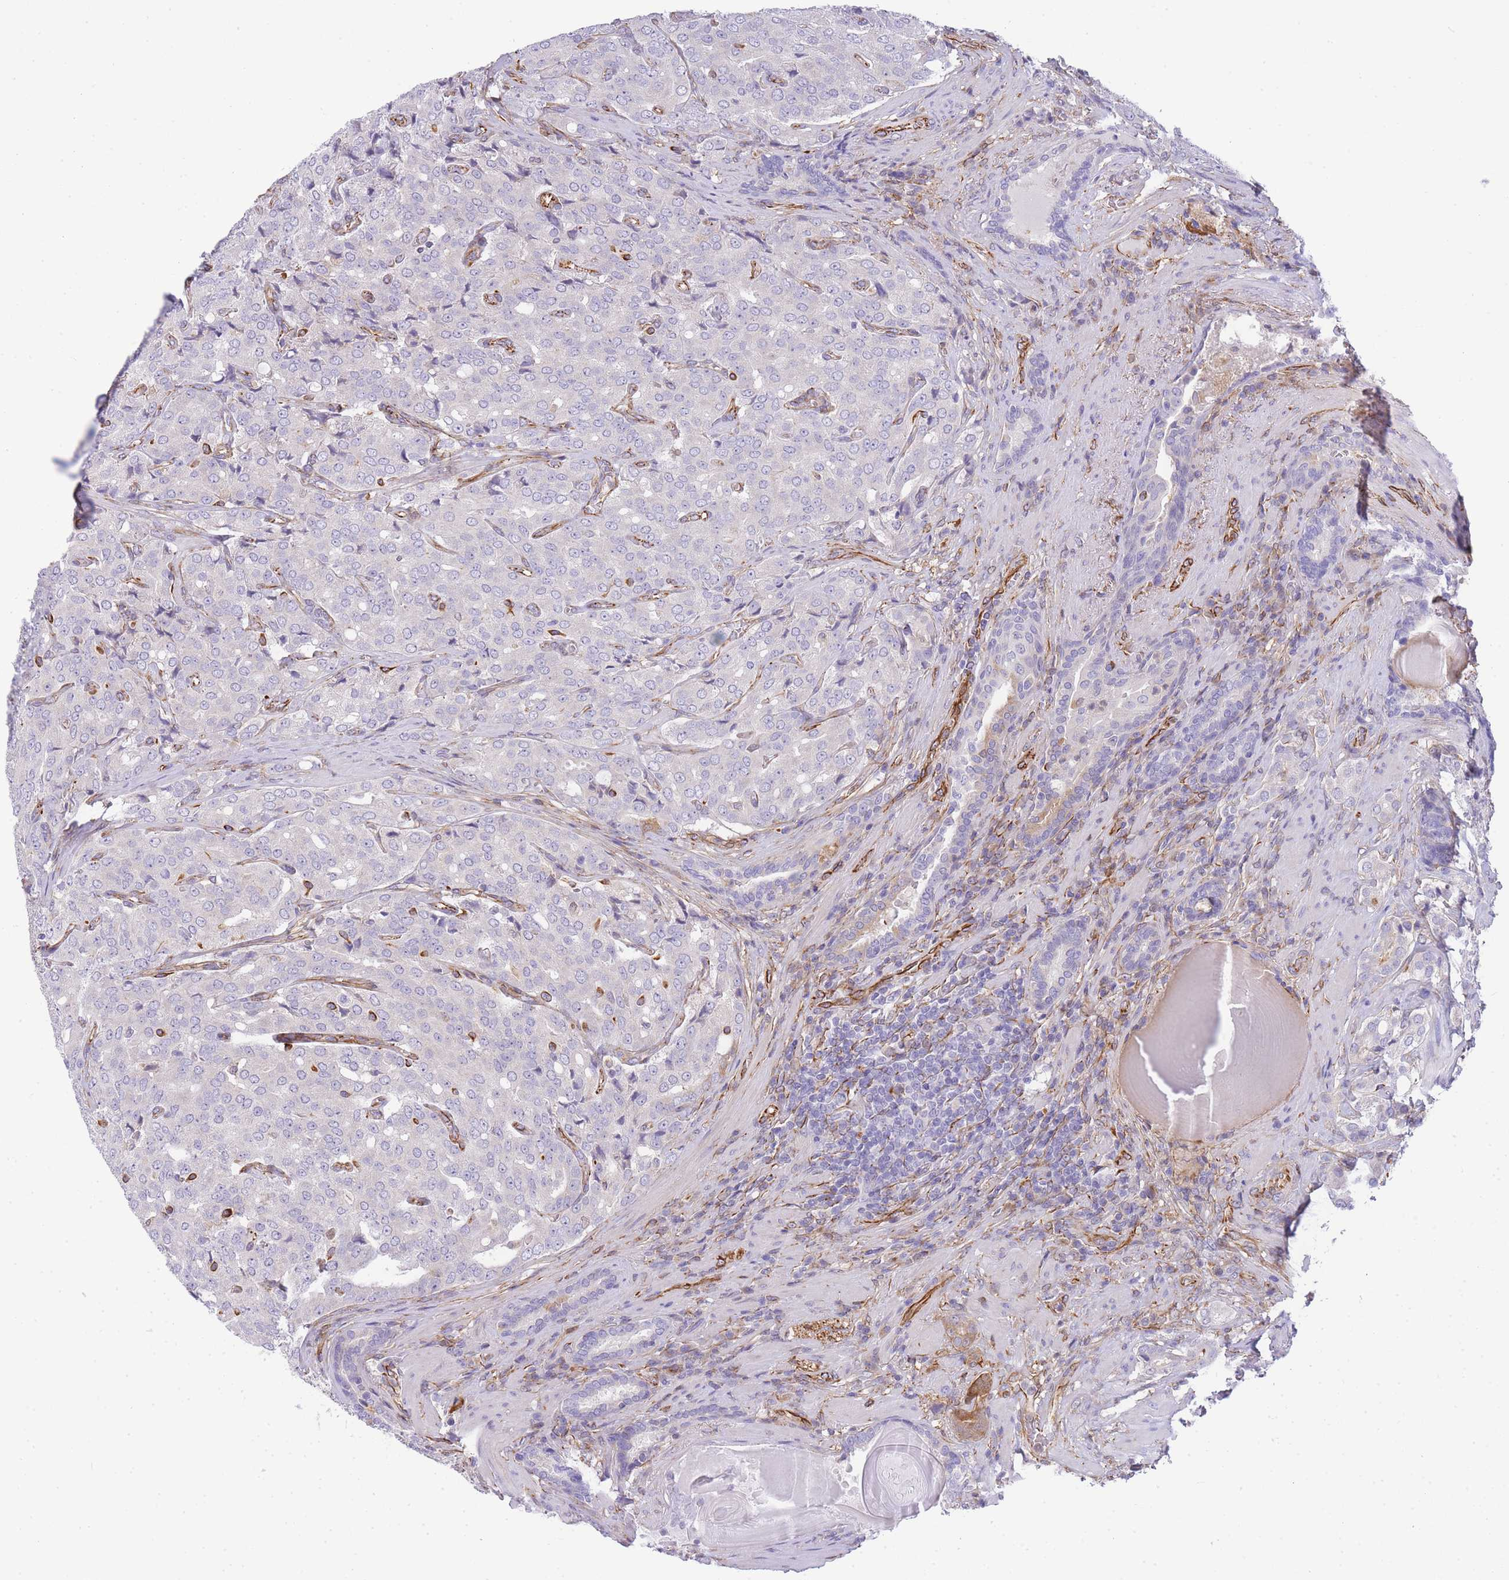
{"staining": {"intensity": "negative", "quantity": "none", "location": "none"}, "tissue": "prostate cancer", "cell_type": "Tumor cells", "image_type": "cancer", "snomed": [{"axis": "morphology", "description": "Adenocarcinoma, High grade"}, {"axis": "topography", "description": "Prostate"}], "caption": "Micrograph shows no protein expression in tumor cells of prostate cancer tissue. (DAB IHC with hematoxylin counter stain).", "gene": "ECPAS", "patient": {"sex": "male", "age": 68}}